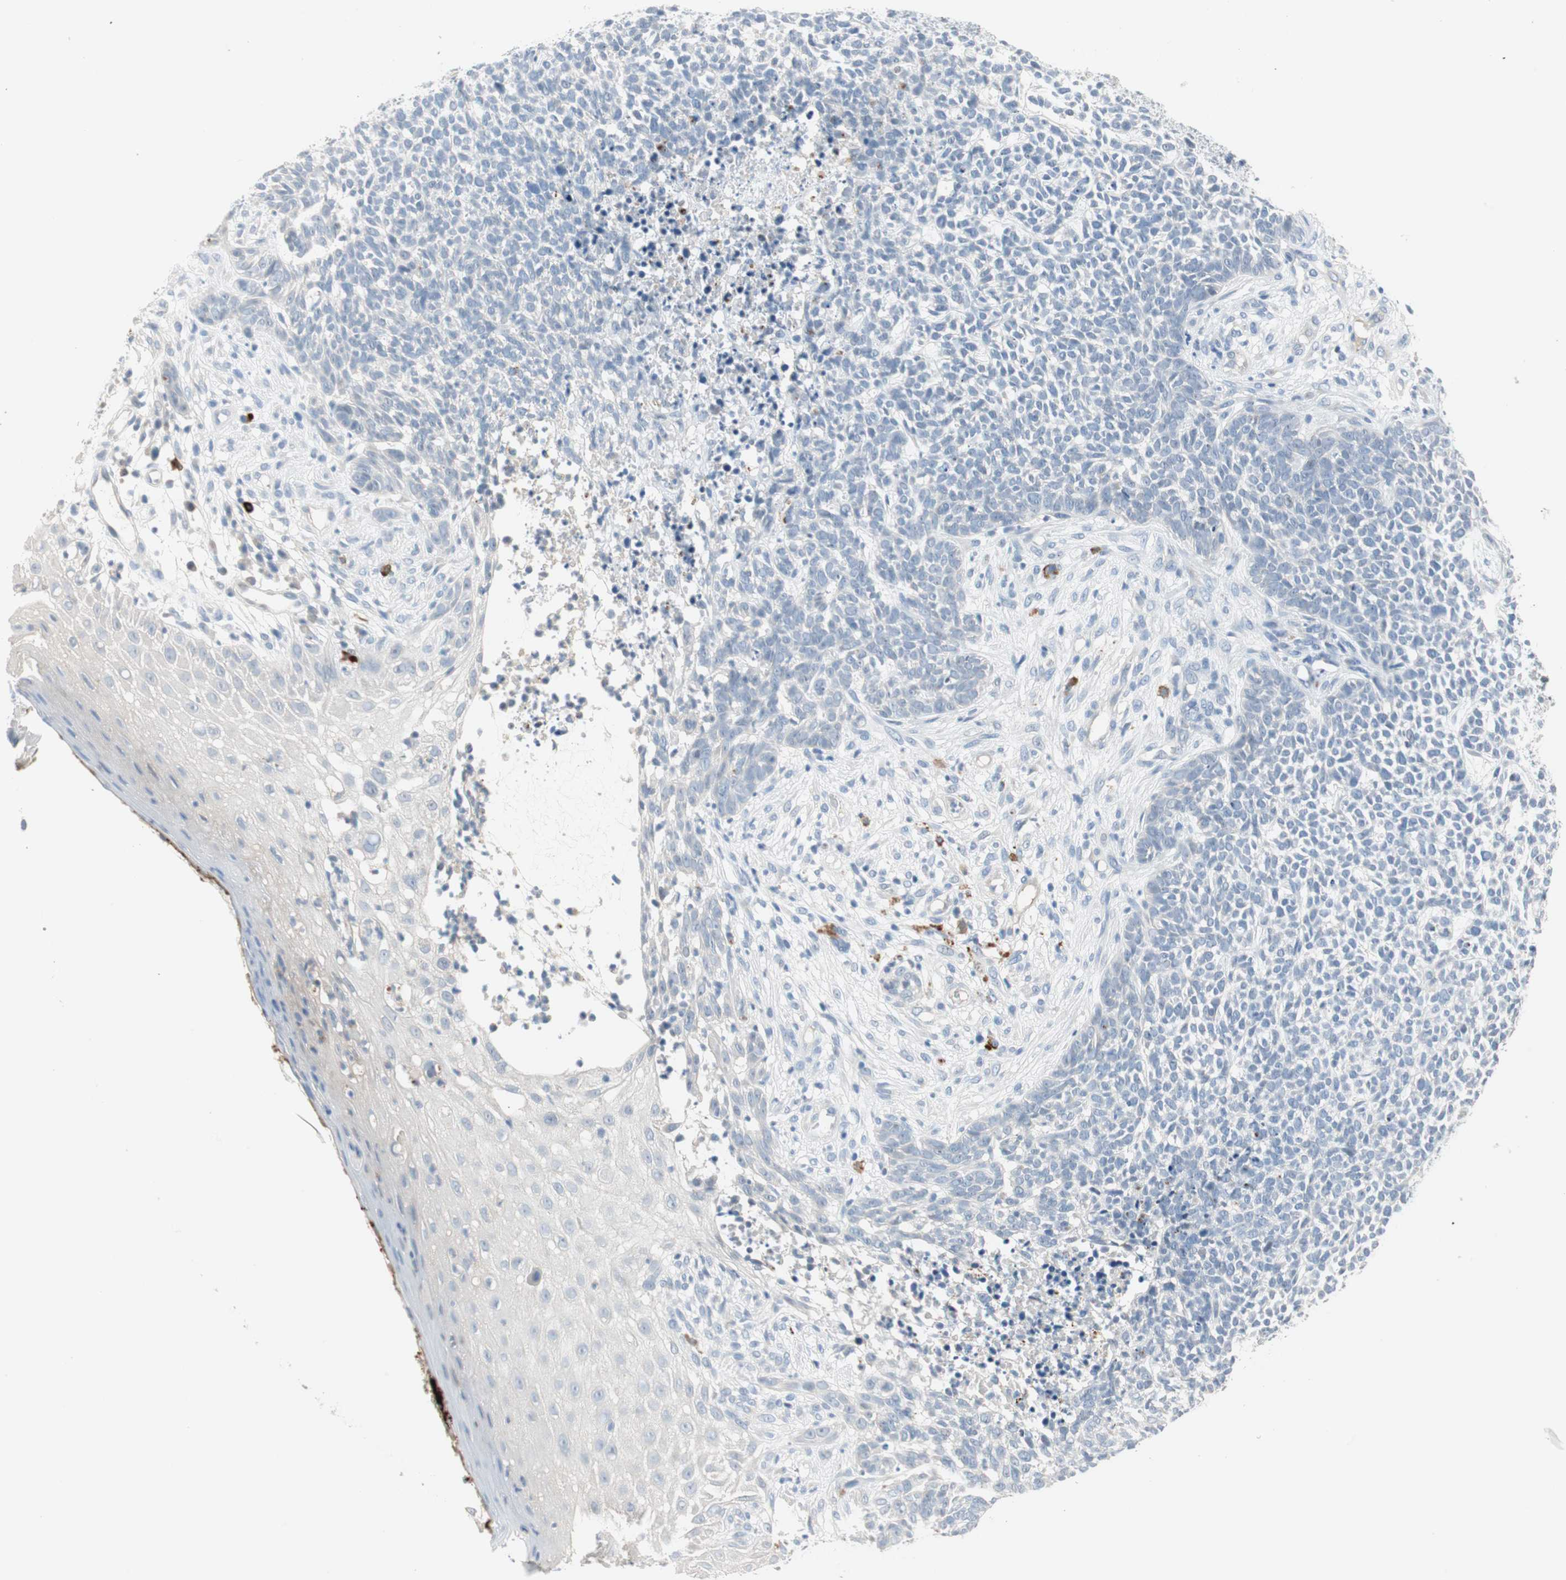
{"staining": {"intensity": "negative", "quantity": "none", "location": "none"}, "tissue": "skin cancer", "cell_type": "Tumor cells", "image_type": "cancer", "snomed": [{"axis": "morphology", "description": "Basal cell carcinoma"}, {"axis": "topography", "description": "Skin"}], "caption": "Tumor cells are negative for brown protein staining in basal cell carcinoma (skin). (DAB IHC, high magnification).", "gene": "PDZK1", "patient": {"sex": "female", "age": 84}}